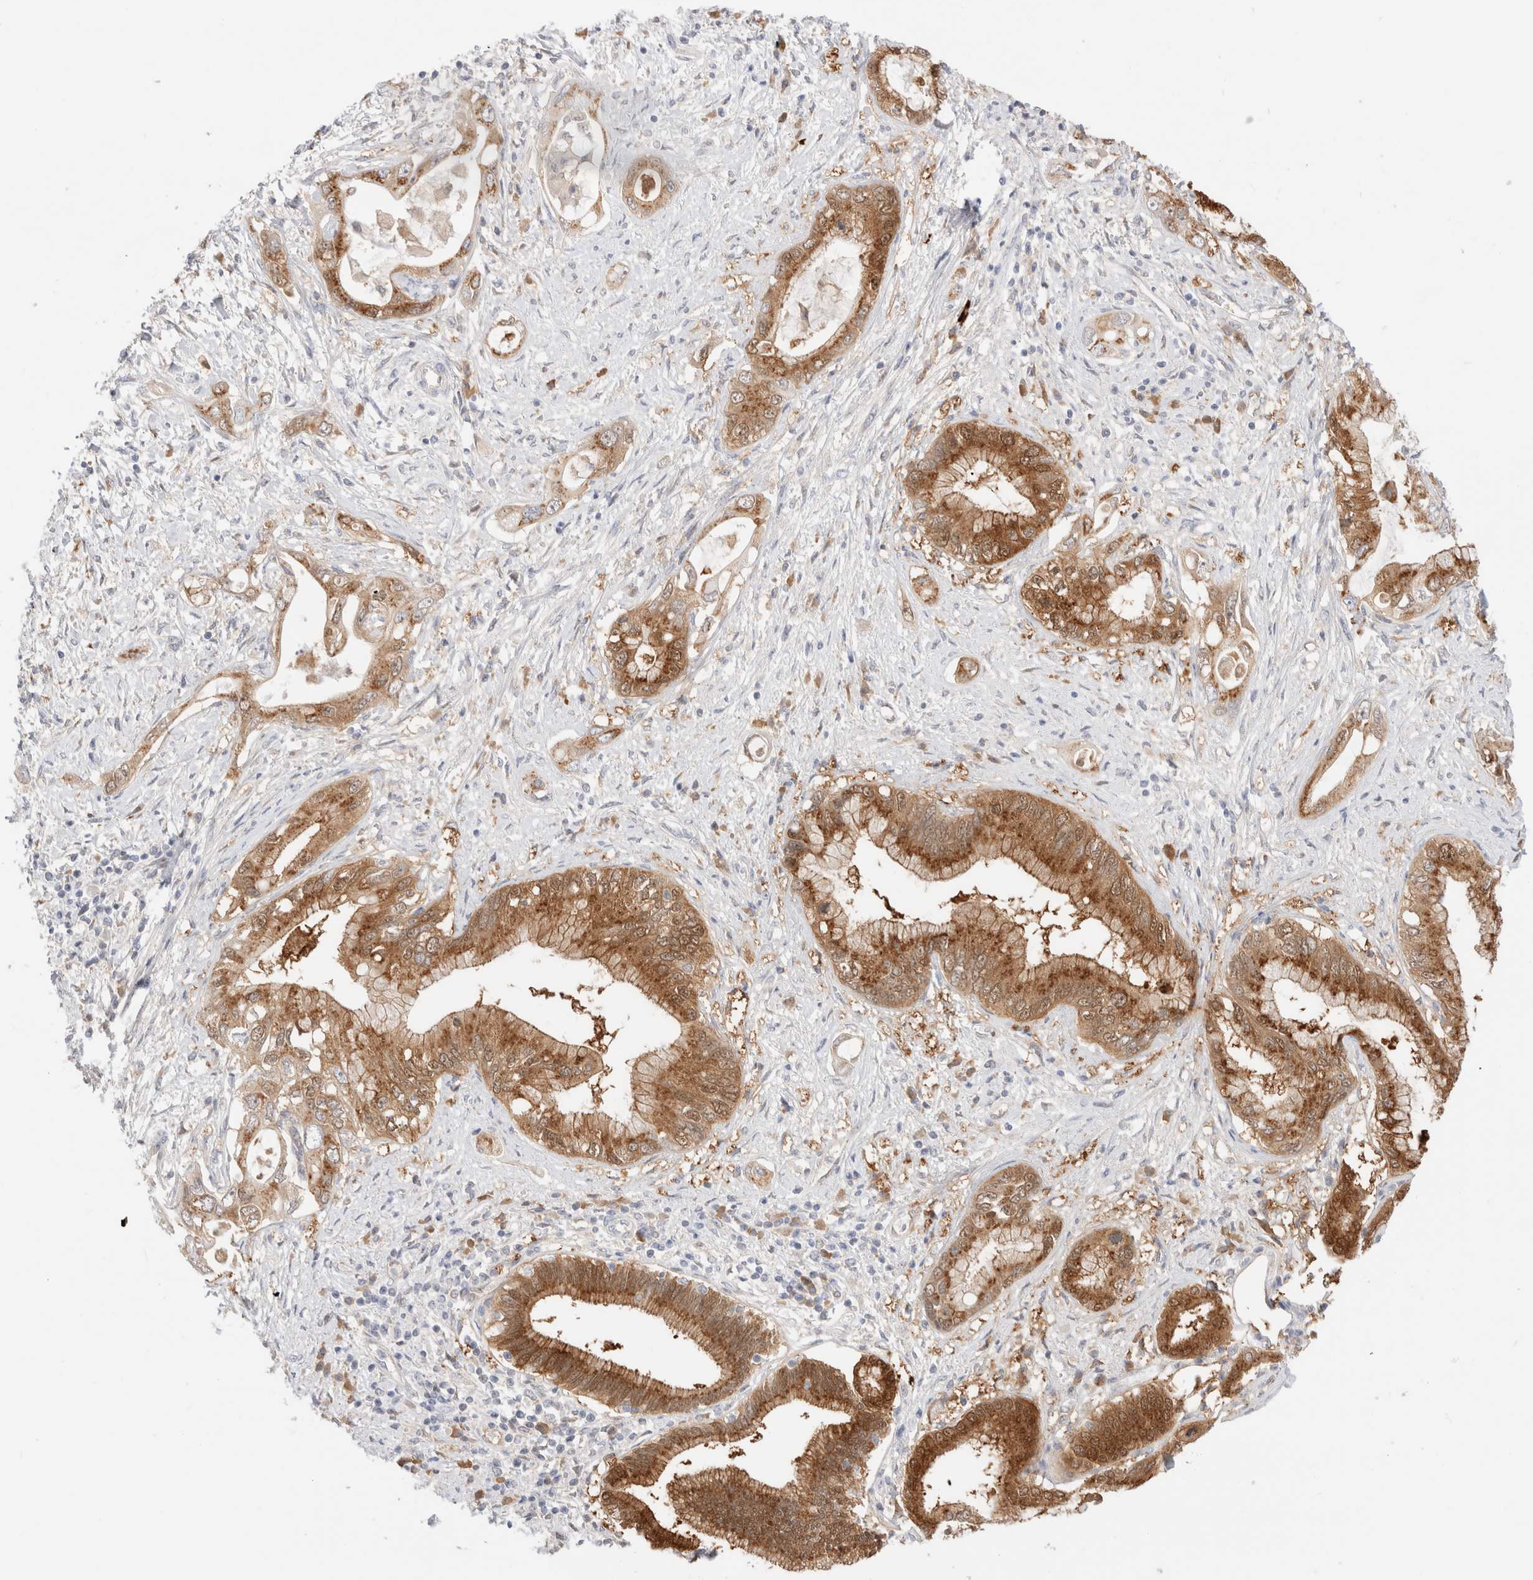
{"staining": {"intensity": "moderate", "quantity": ">75%", "location": "cytoplasmic/membranous,nuclear"}, "tissue": "pancreatic cancer", "cell_type": "Tumor cells", "image_type": "cancer", "snomed": [{"axis": "morphology", "description": "Inflammation, NOS"}, {"axis": "morphology", "description": "Adenocarcinoma, NOS"}, {"axis": "topography", "description": "Pancreas"}], "caption": "Immunohistochemistry of pancreatic cancer (adenocarcinoma) displays medium levels of moderate cytoplasmic/membranous and nuclear expression in approximately >75% of tumor cells. The staining was performed using DAB, with brown indicating positive protein expression. Nuclei are stained blue with hematoxylin.", "gene": "EFCAB13", "patient": {"sex": "female", "age": 56}}